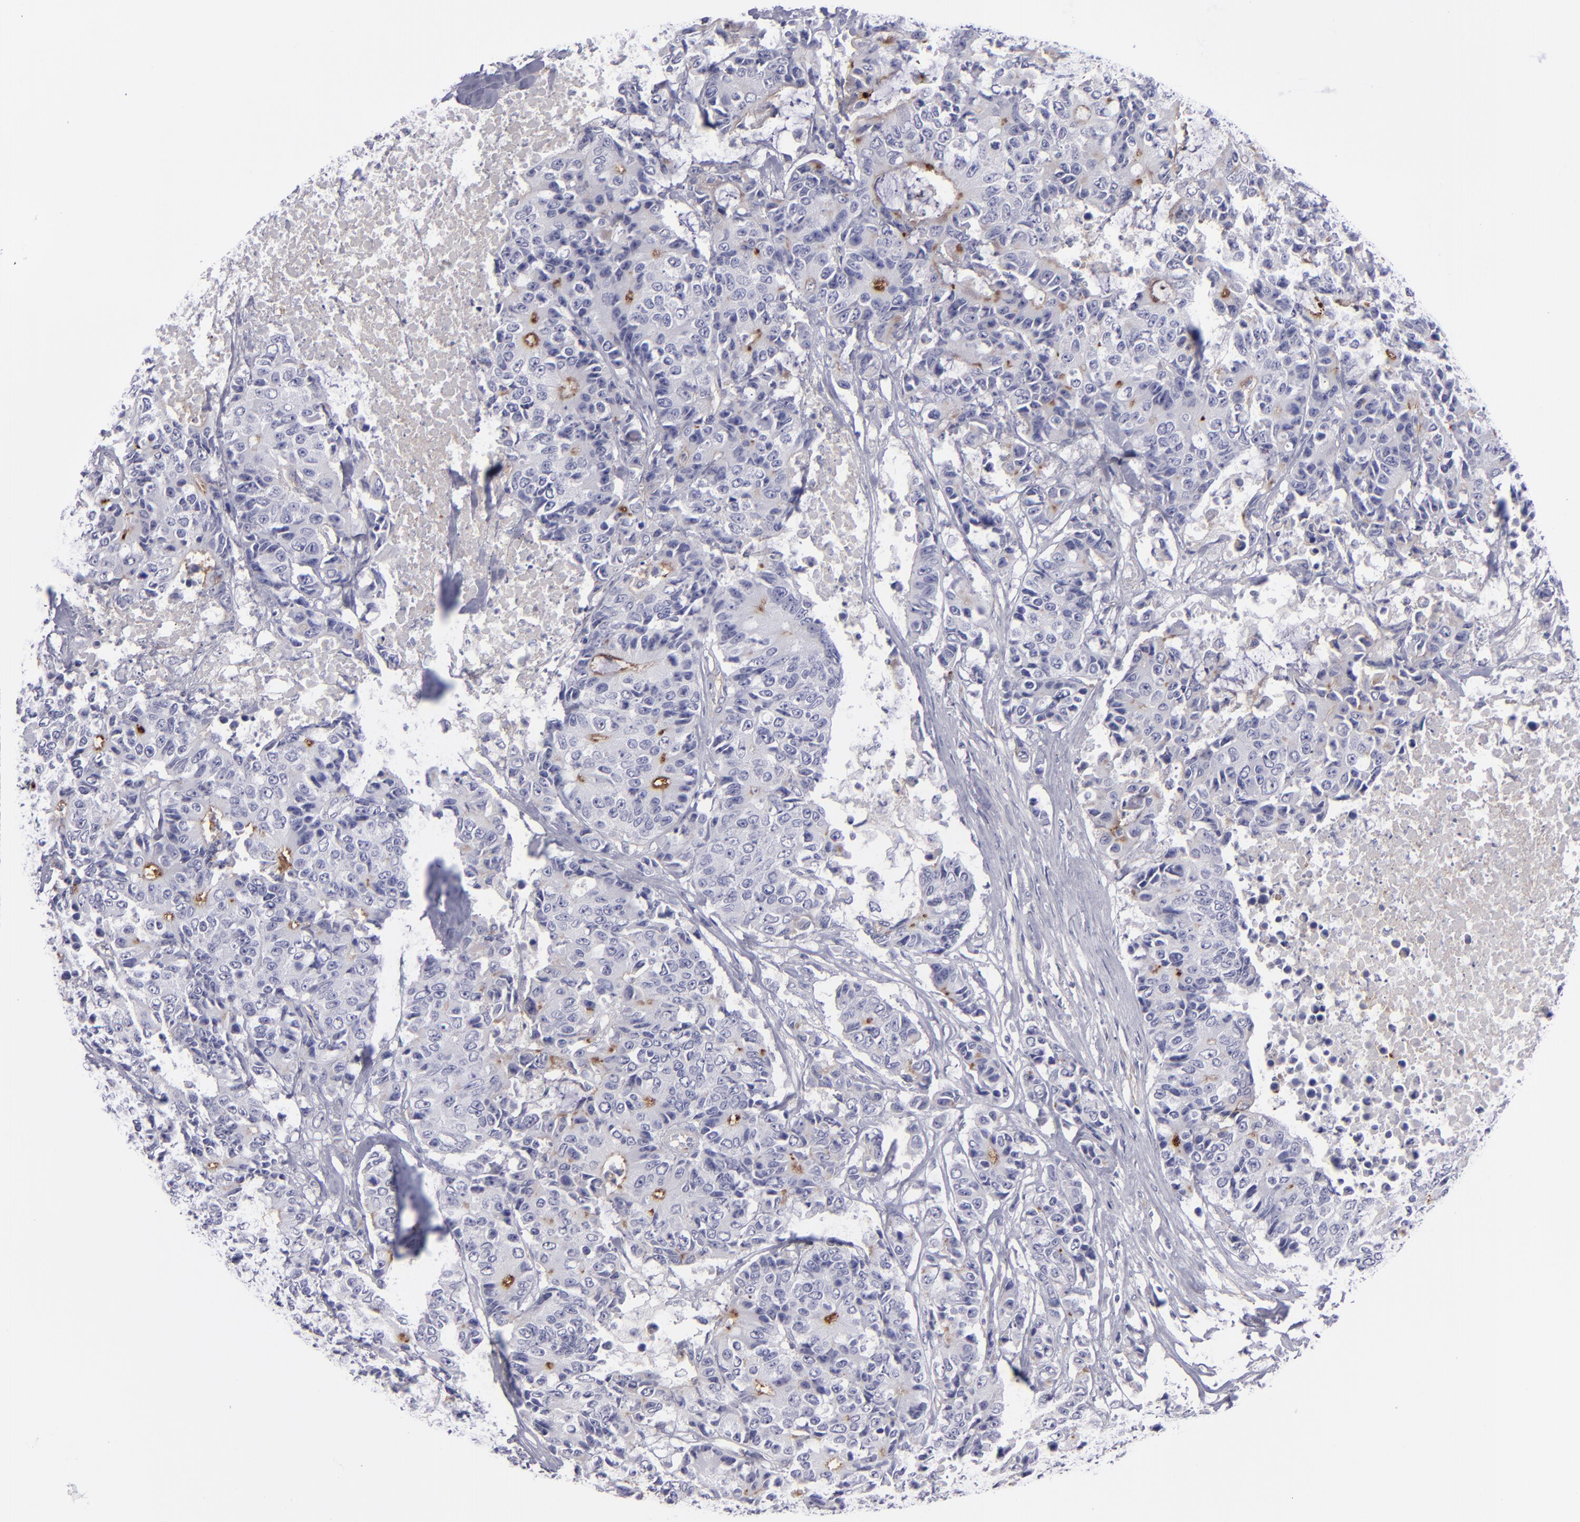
{"staining": {"intensity": "weak", "quantity": "<25%", "location": "cytoplasmic/membranous"}, "tissue": "colorectal cancer", "cell_type": "Tumor cells", "image_type": "cancer", "snomed": [{"axis": "morphology", "description": "Adenocarcinoma, NOS"}, {"axis": "topography", "description": "Colon"}], "caption": "Tumor cells are negative for protein expression in human colorectal cancer (adenocarcinoma). Nuclei are stained in blue.", "gene": "ANPEP", "patient": {"sex": "female", "age": 86}}